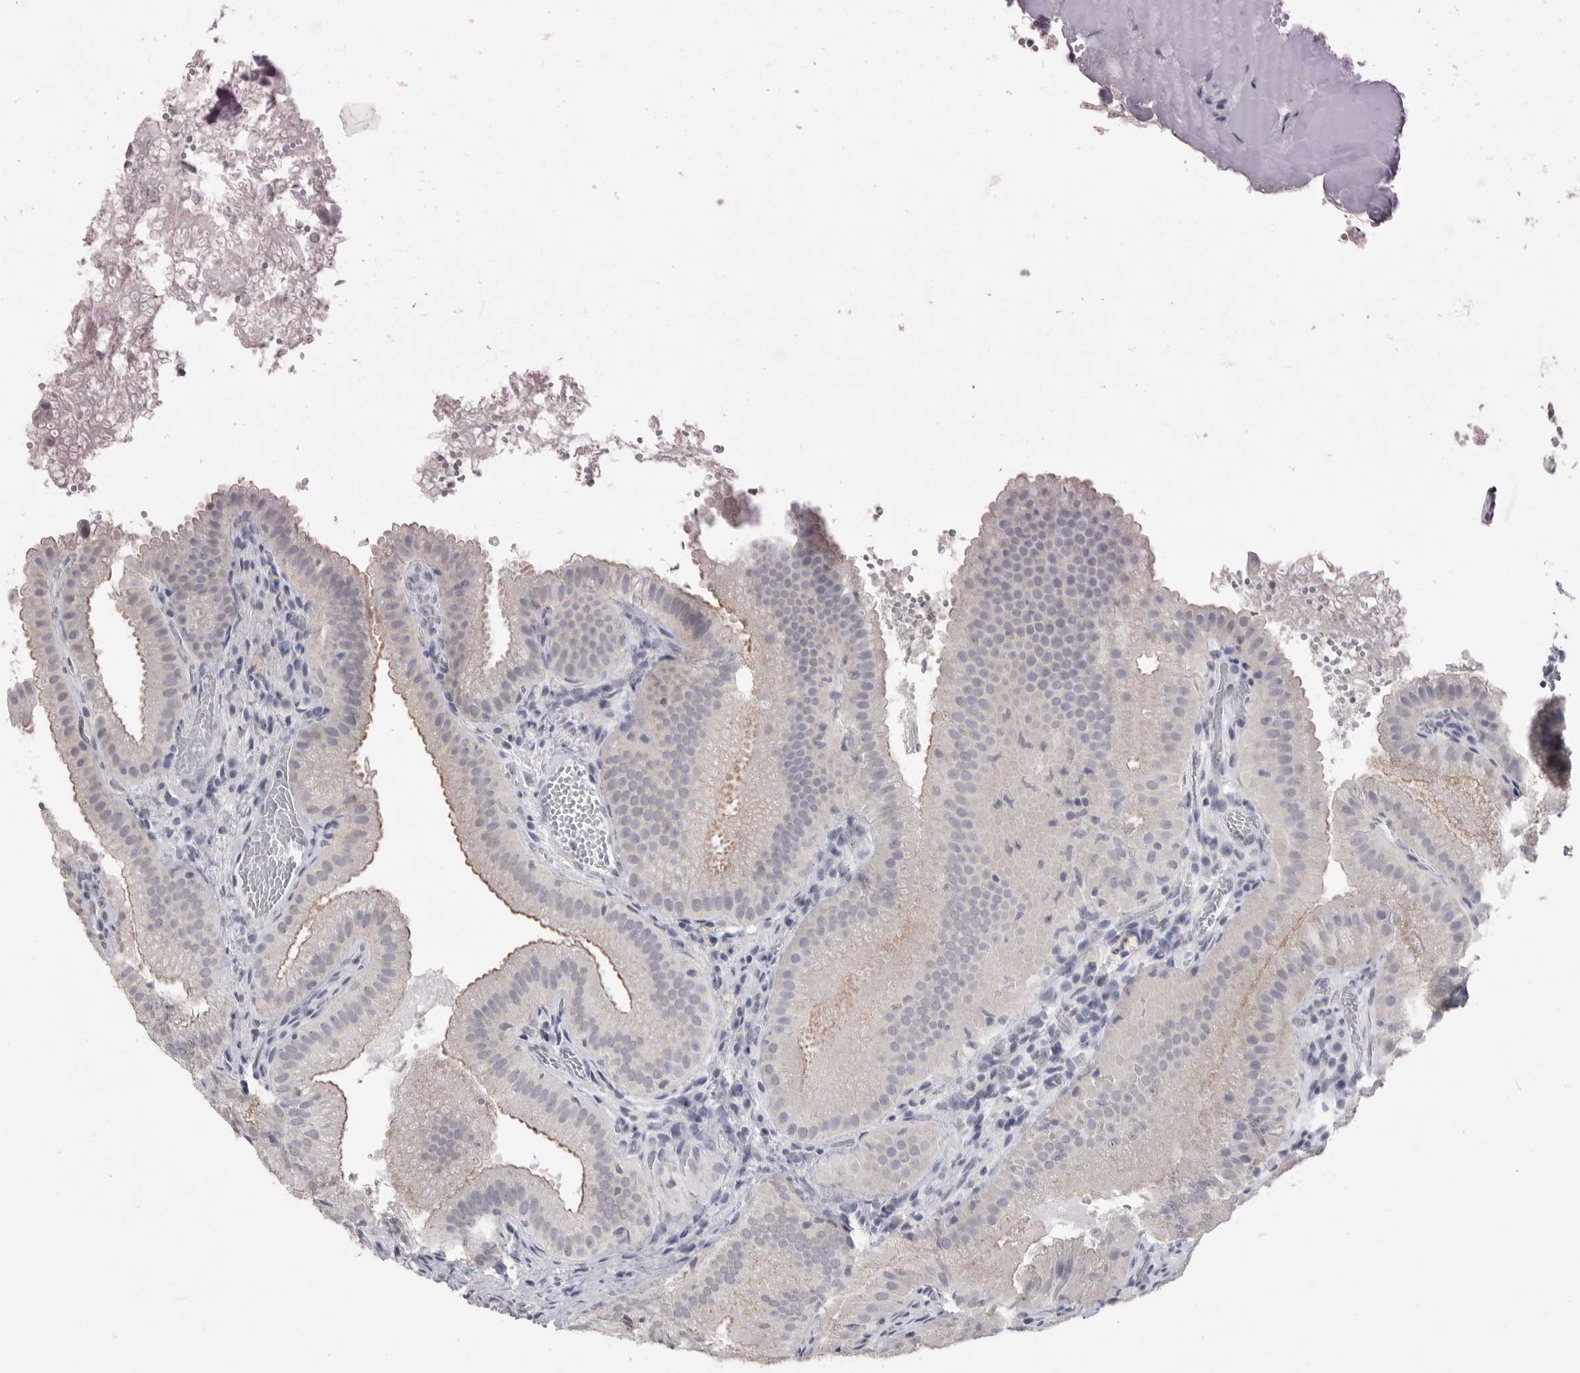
{"staining": {"intensity": "negative", "quantity": "none", "location": "none"}, "tissue": "gallbladder", "cell_type": "Glandular cells", "image_type": "normal", "snomed": [{"axis": "morphology", "description": "Normal tissue, NOS"}, {"axis": "topography", "description": "Gallbladder"}], "caption": "IHC micrograph of normal gallbladder: human gallbladder stained with DAB shows no significant protein staining in glandular cells.", "gene": "ICAM5", "patient": {"sex": "female", "age": 30}}